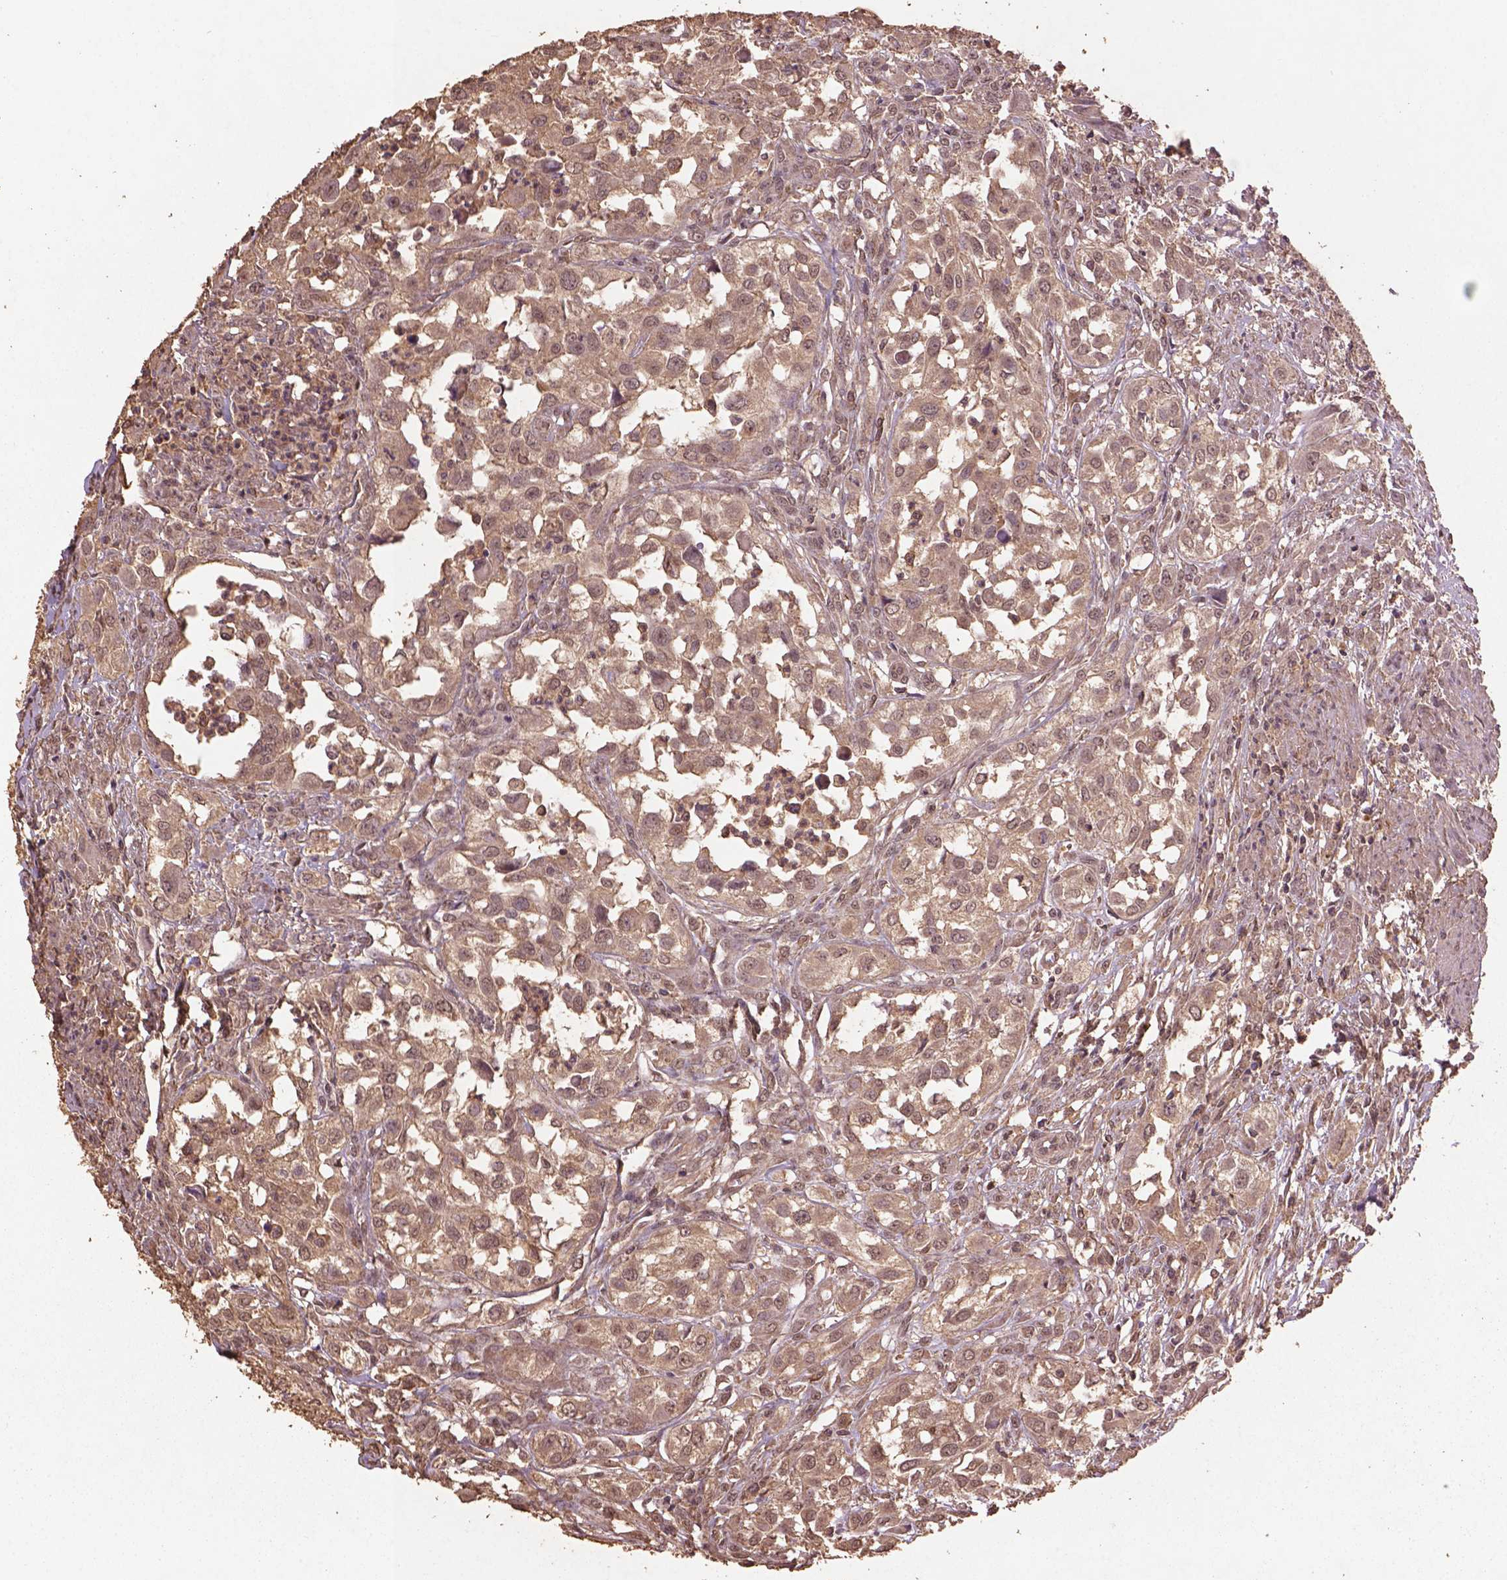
{"staining": {"intensity": "weak", "quantity": ">75%", "location": "cytoplasmic/membranous"}, "tissue": "urothelial cancer", "cell_type": "Tumor cells", "image_type": "cancer", "snomed": [{"axis": "morphology", "description": "Urothelial carcinoma, High grade"}, {"axis": "topography", "description": "Urinary bladder"}], "caption": "Protein staining shows weak cytoplasmic/membranous staining in about >75% of tumor cells in high-grade urothelial carcinoma.", "gene": "BABAM1", "patient": {"sex": "male", "age": 67}}